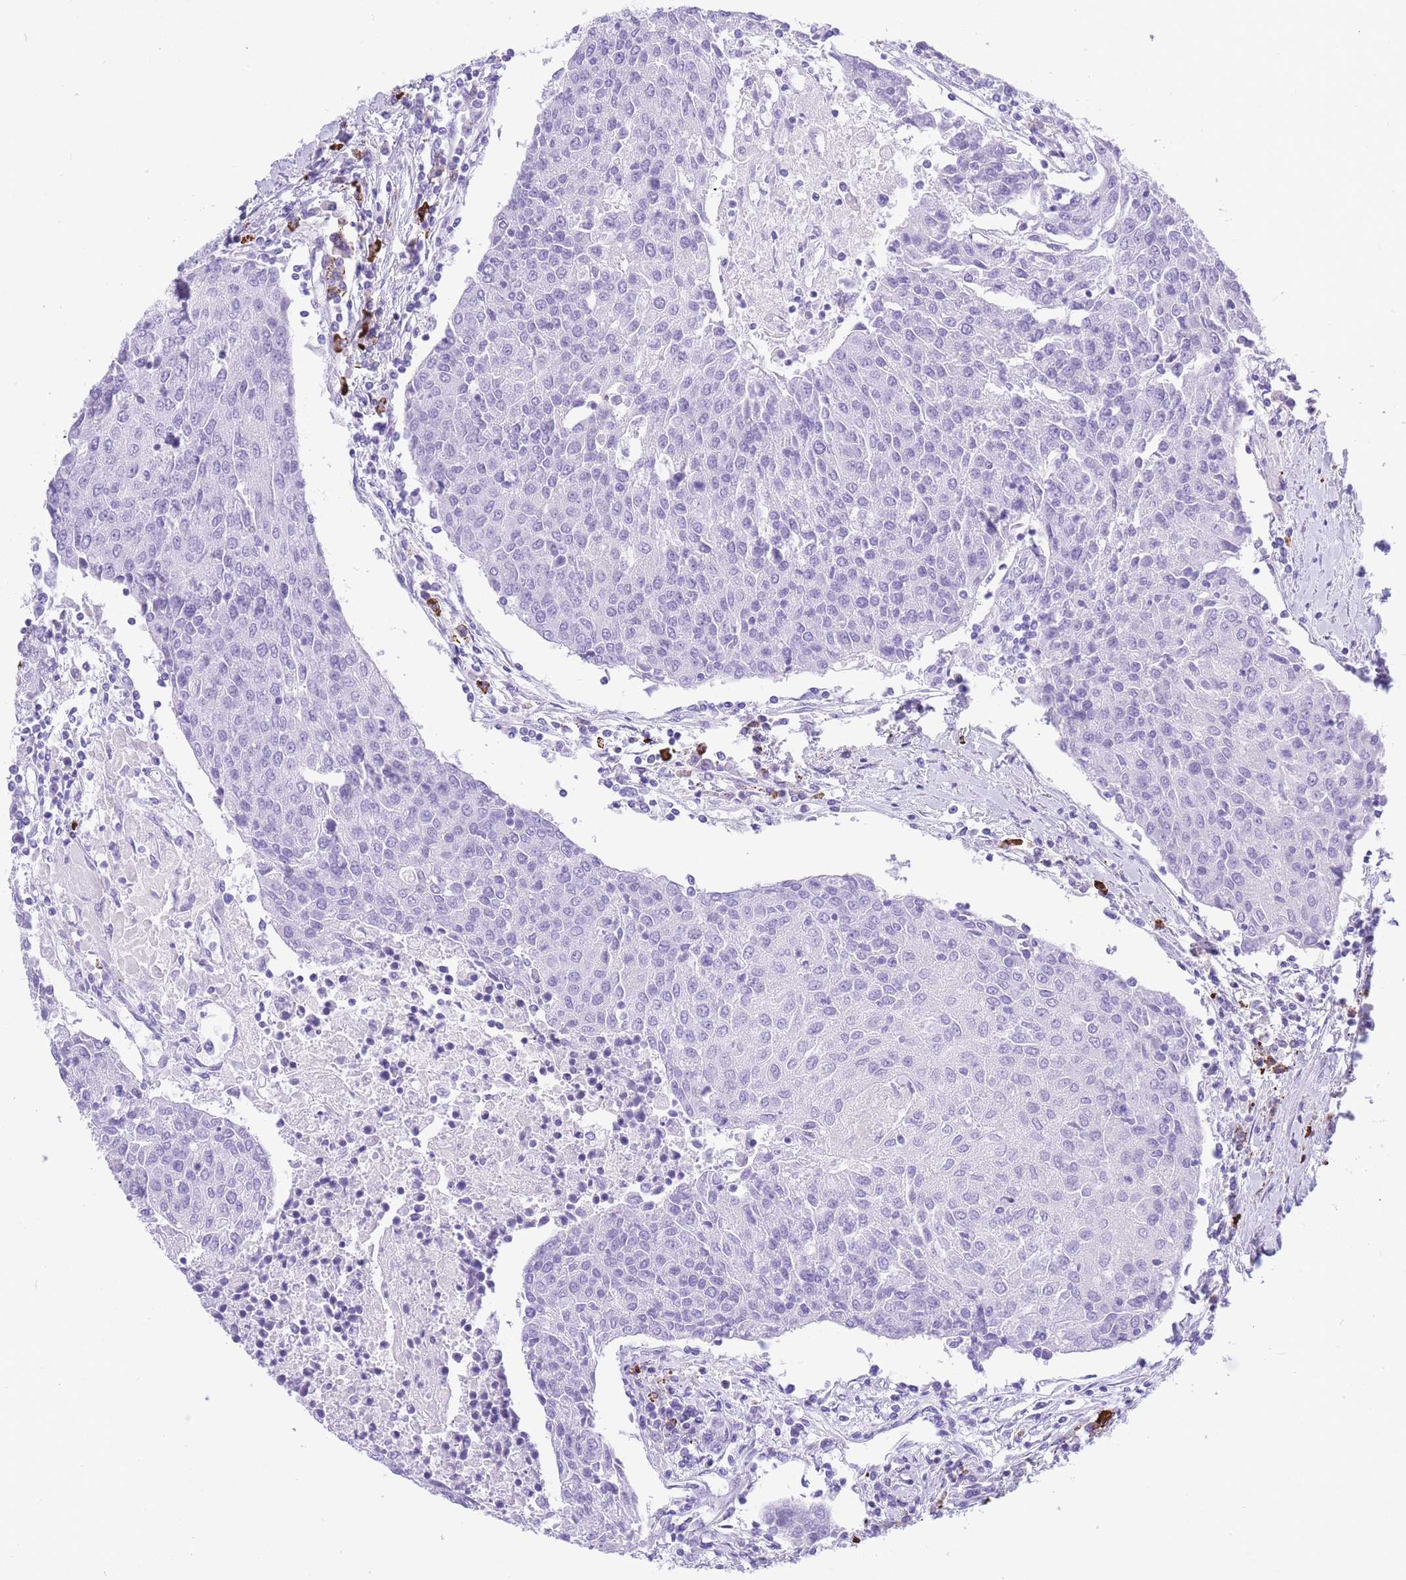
{"staining": {"intensity": "negative", "quantity": "none", "location": "none"}, "tissue": "urothelial cancer", "cell_type": "Tumor cells", "image_type": "cancer", "snomed": [{"axis": "morphology", "description": "Urothelial carcinoma, High grade"}, {"axis": "topography", "description": "Urinary bladder"}], "caption": "Immunohistochemistry photomicrograph of high-grade urothelial carcinoma stained for a protein (brown), which exhibits no staining in tumor cells.", "gene": "ZFP62", "patient": {"sex": "female", "age": 85}}